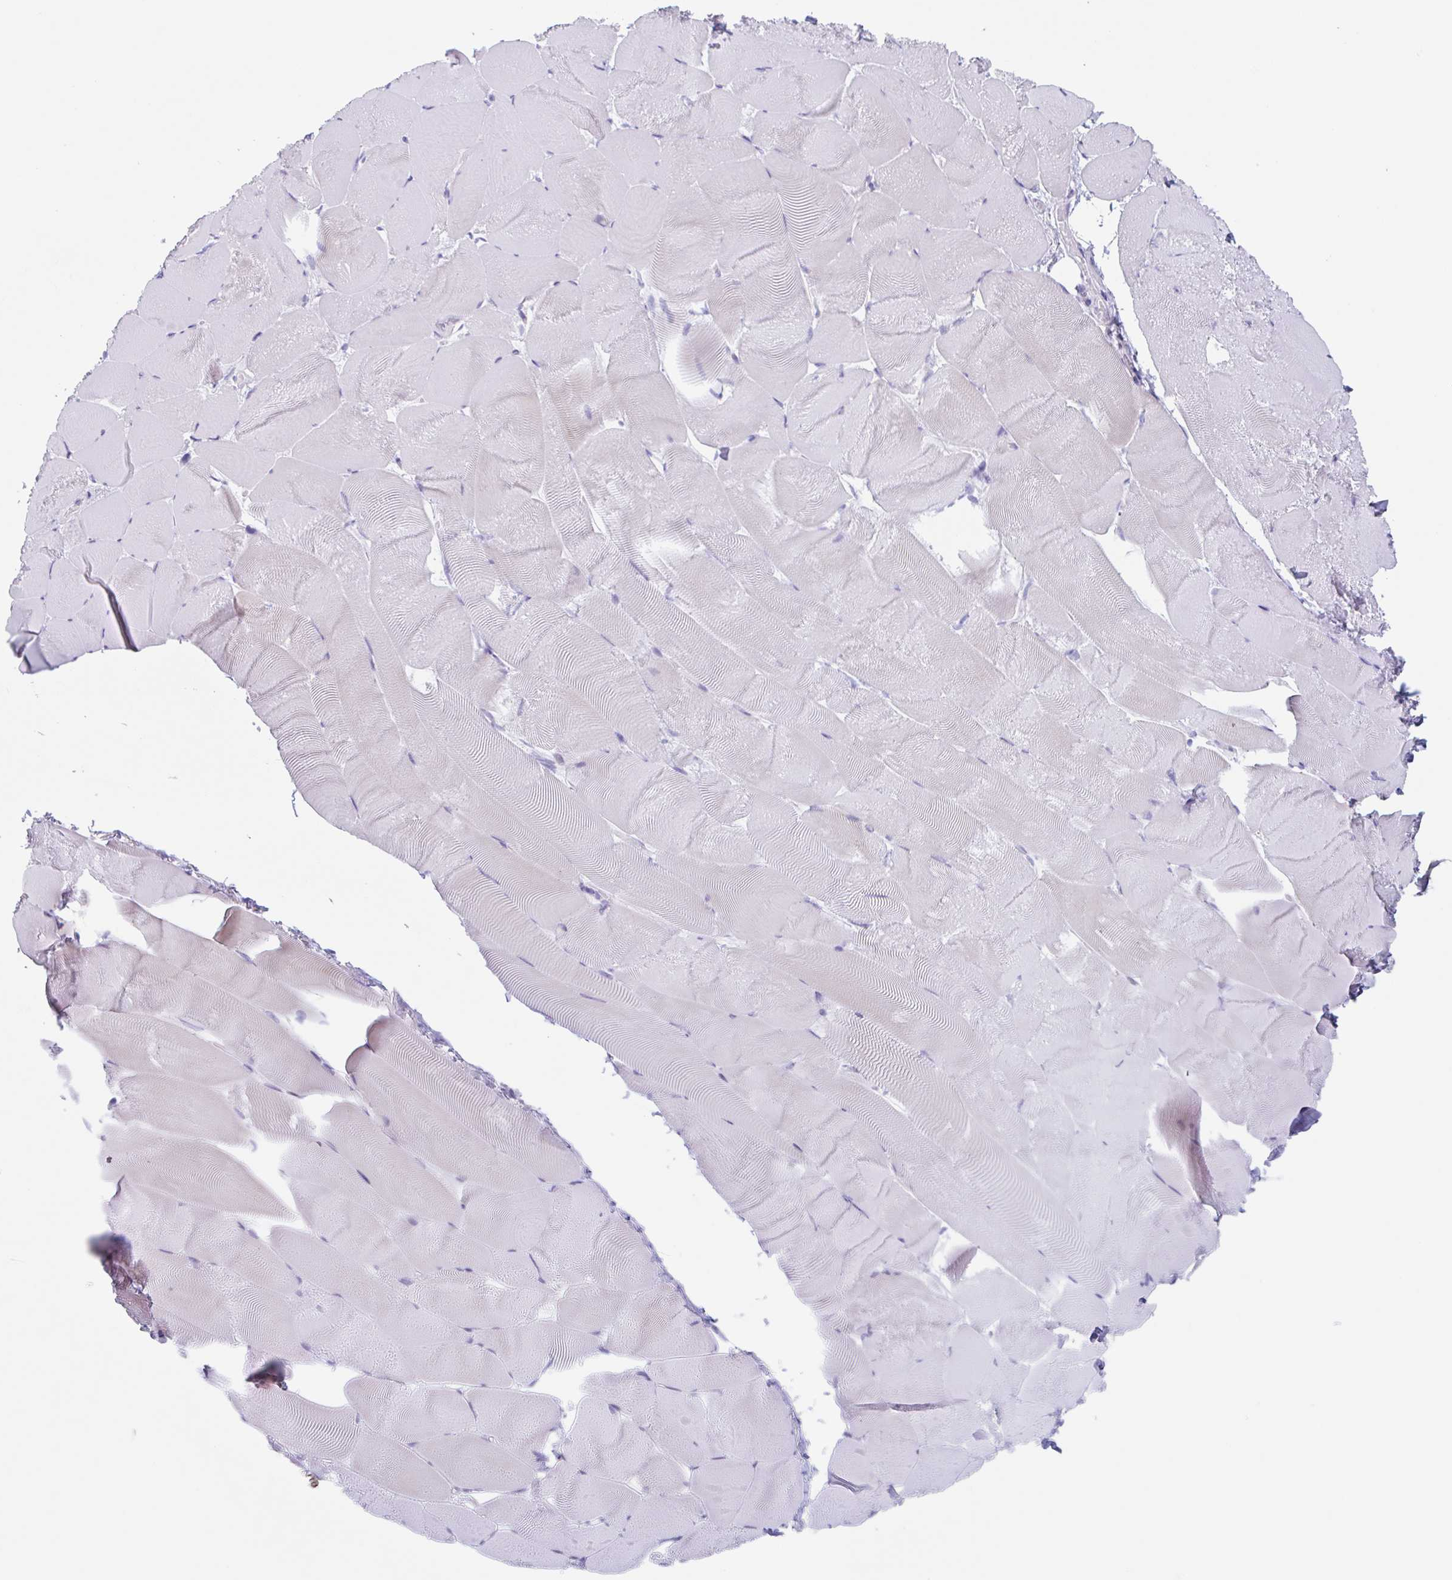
{"staining": {"intensity": "negative", "quantity": "none", "location": "none"}, "tissue": "skeletal muscle", "cell_type": "Myocytes", "image_type": "normal", "snomed": [{"axis": "morphology", "description": "Normal tissue, NOS"}, {"axis": "topography", "description": "Skeletal muscle"}], "caption": "Skeletal muscle was stained to show a protein in brown. There is no significant positivity in myocytes. Nuclei are stained in blue.", "gene": "LENG9", "patient": {"sex": "female", "age": 64}}